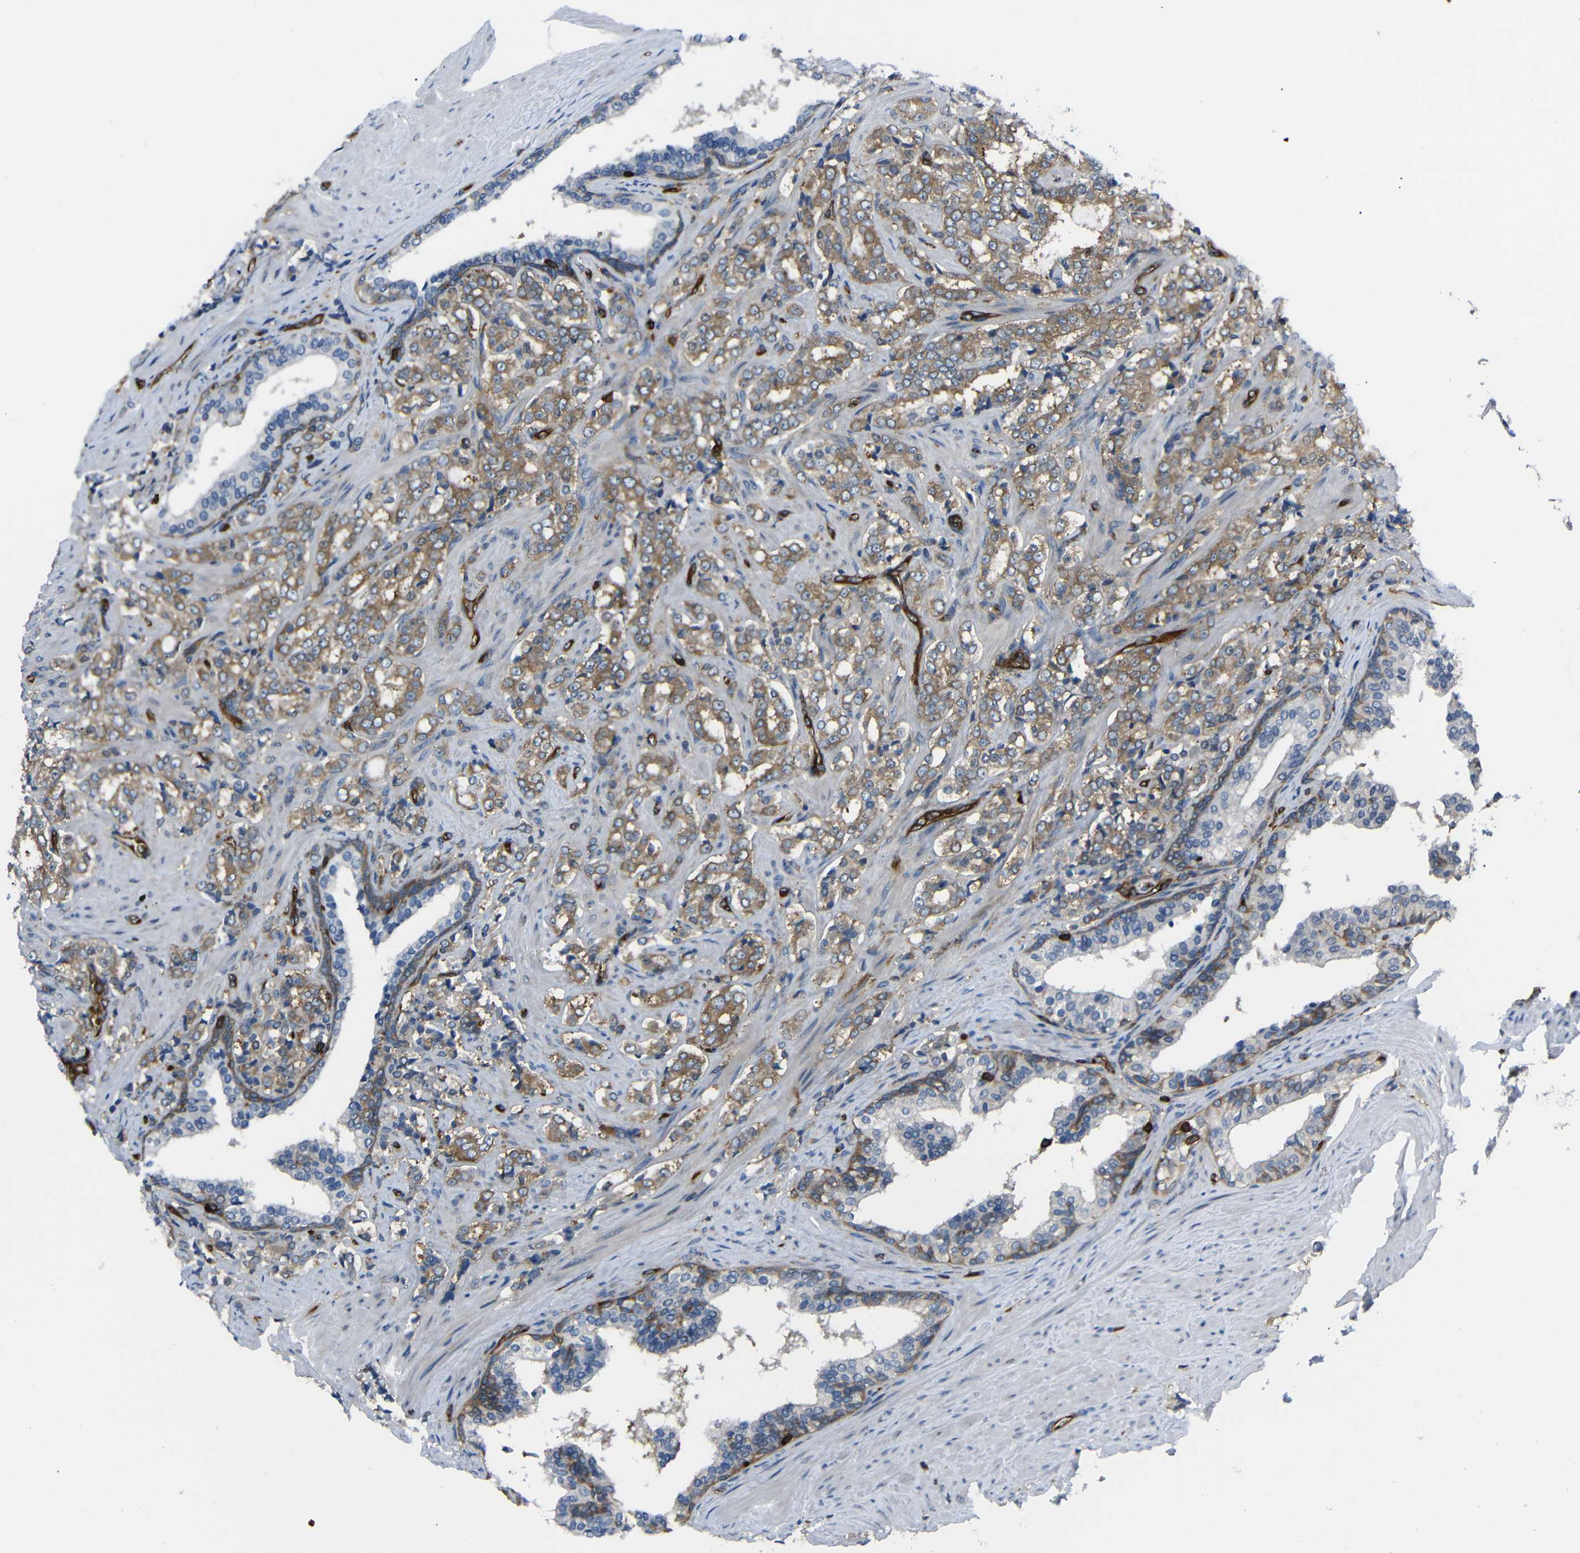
{"staining": {"intensity": "moderate", "quantity": ">75%", "location": "cytoplasmic/membranous"}, "tissue": "prostate cancer", "cell_type": "Tumor cells", "image_type": "cancer", "snomed": [{"axis": "morphology", "description": "Adenocarcinoma, Low grade"}, {"axis": "topography", "description": "Prostate"}], "caption": "Immunohistochemical staining of low-grade adenocarcinoma (prostate) exhibits medium levels of moderate cytoplasmic/membranous protein positivity in about >75% of tumor cells. The staining is performed using DAB brown chromogen to label protein expression. The nuclei are counter-stained blue using hematoxylin.", "gene": "ARHGEF1", "patient": {"sex": "male", "age": 60}}